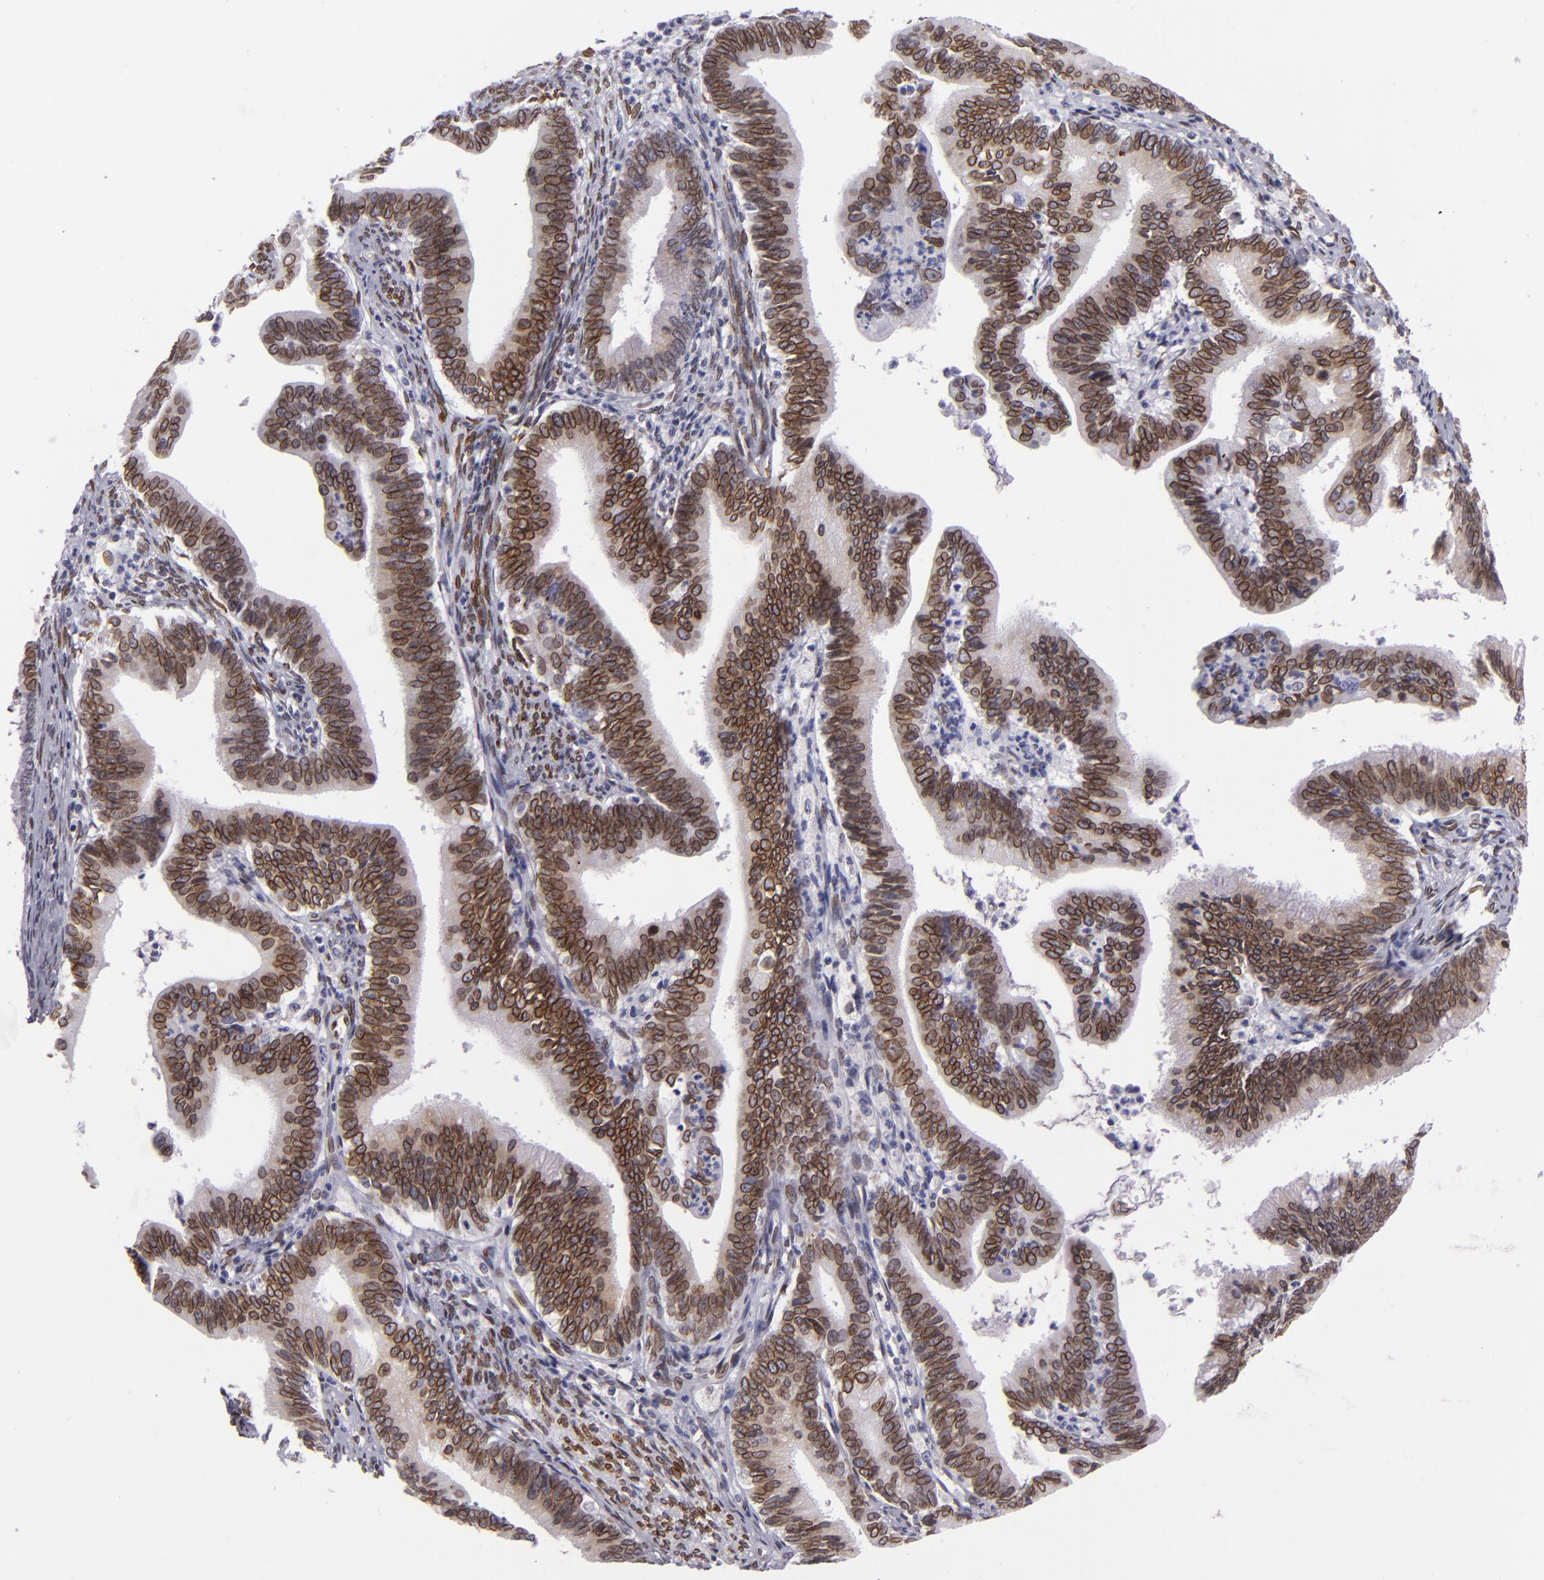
{"staining": {"intensity": "moderate", "quantity": ">75%", "location": "nuclear"}, "tissue": "cervical cancer", "cell_type": "Tumor cells", "image_type": "cancer", "snomed": [{"axis": "morphology", "description": "Adenocarcinoma, NOS"}, {"axis": "topography", "description": "Cervix"}], "caption": "The image reveals immunohistochemical staining of cervical cancer (adenocarcinoma). There is moderate nuclear staining is seen in about >75% of tumor cells.", "gene": "EMD", "patient": {"sex": "female", "age": 47}}